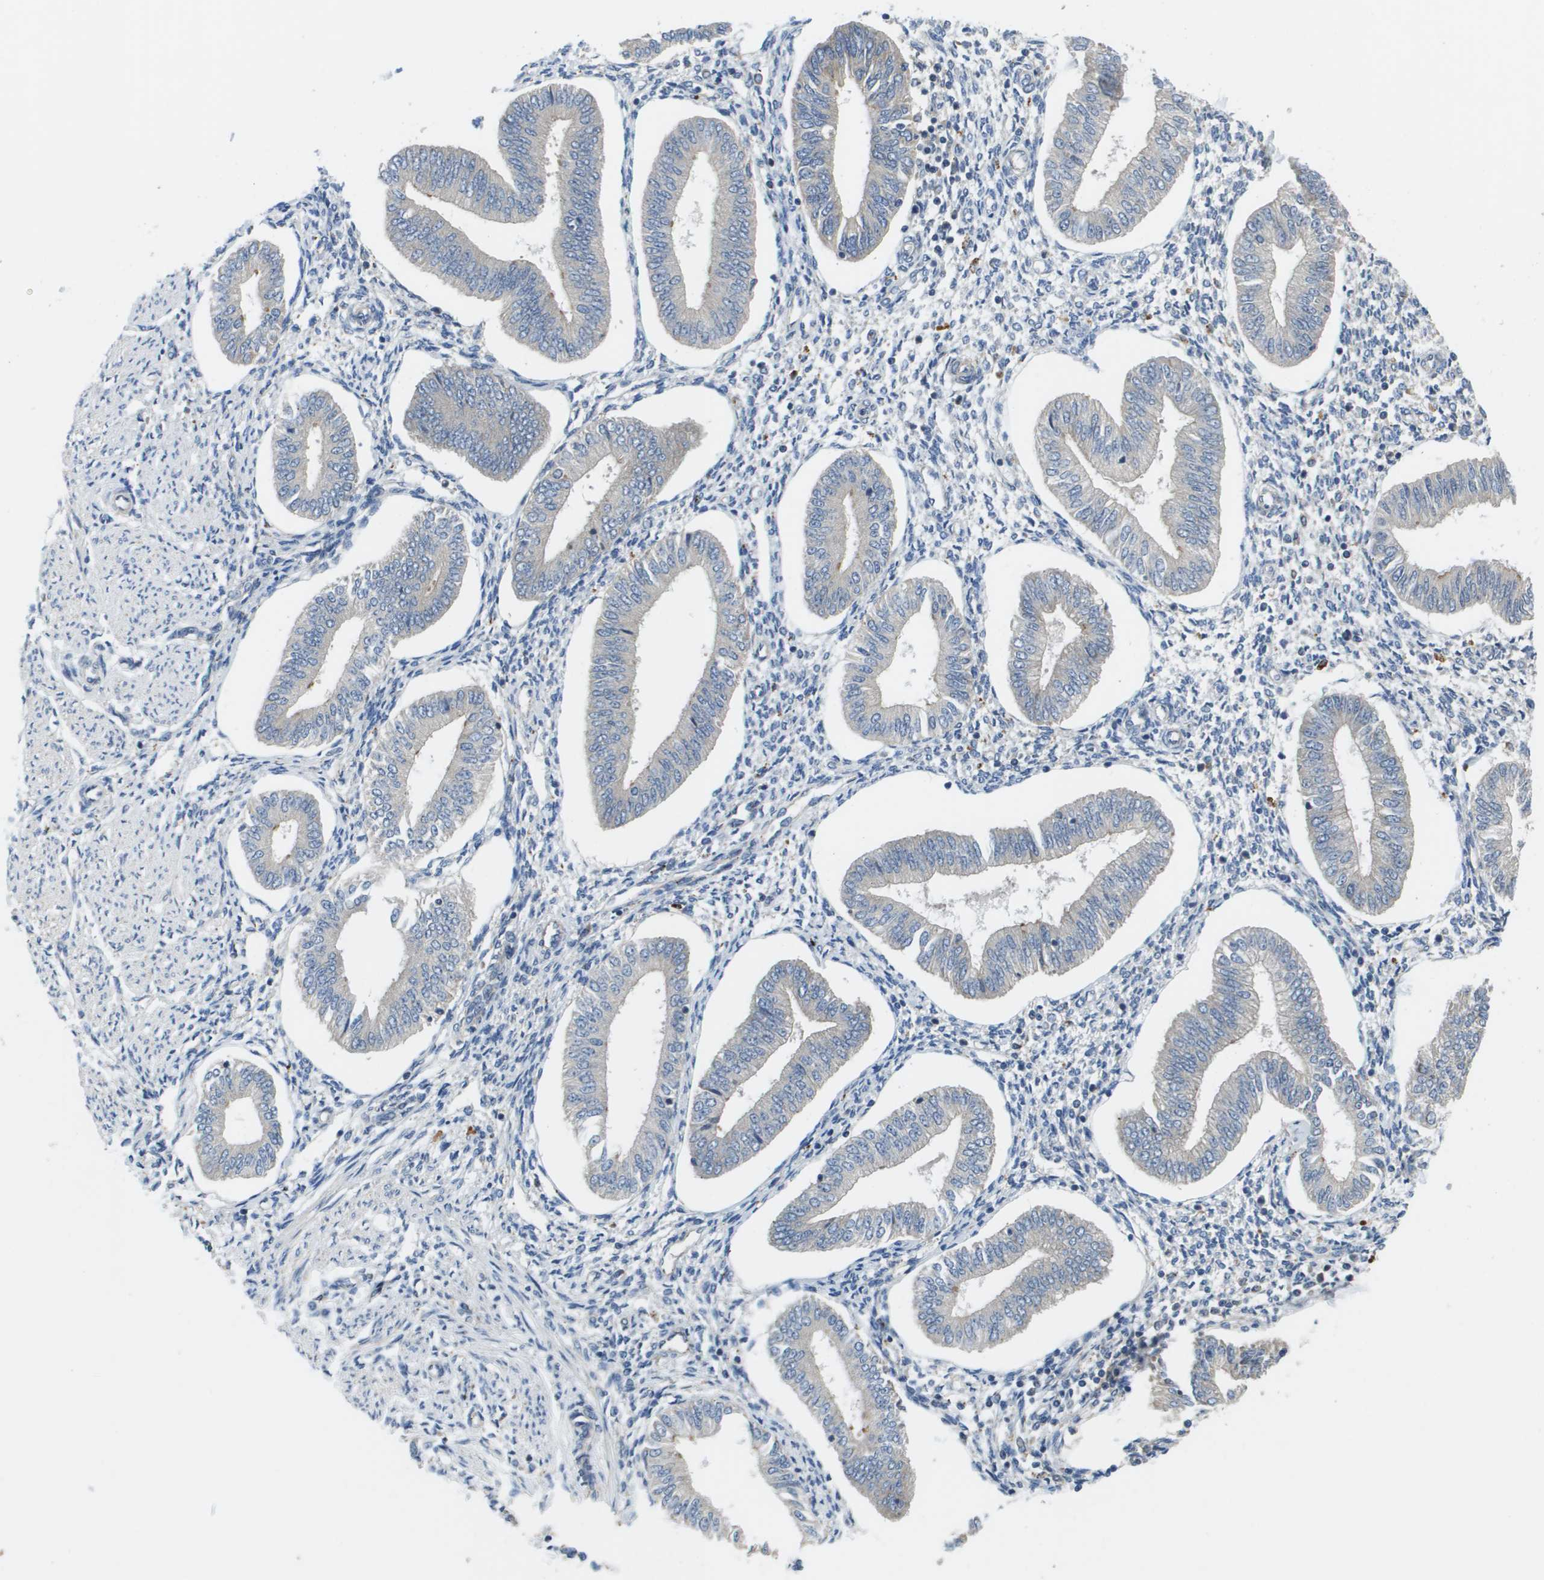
{"staining": {"intensity": "negative", "quantity": "none", "location": "none"}, "tissue": "endometrium", "cell_type": "Cells in endometrial stroma", "image_type": "normal", "snomed": [{"axis": "morphology", "description": "Normal tissue, NOS"}, {"axis": "topography", "description": "Endometrium"}], "caption": "Endometrium was stained to show a protein in brown. There is no significant expression in cells in endometrial stroma. (DAB (3,3'-diaminobenzidine) immunohistochemistry, high magnification).", "gene": "SLC25A20", "patient": {"sex": "female", "age": 50}}